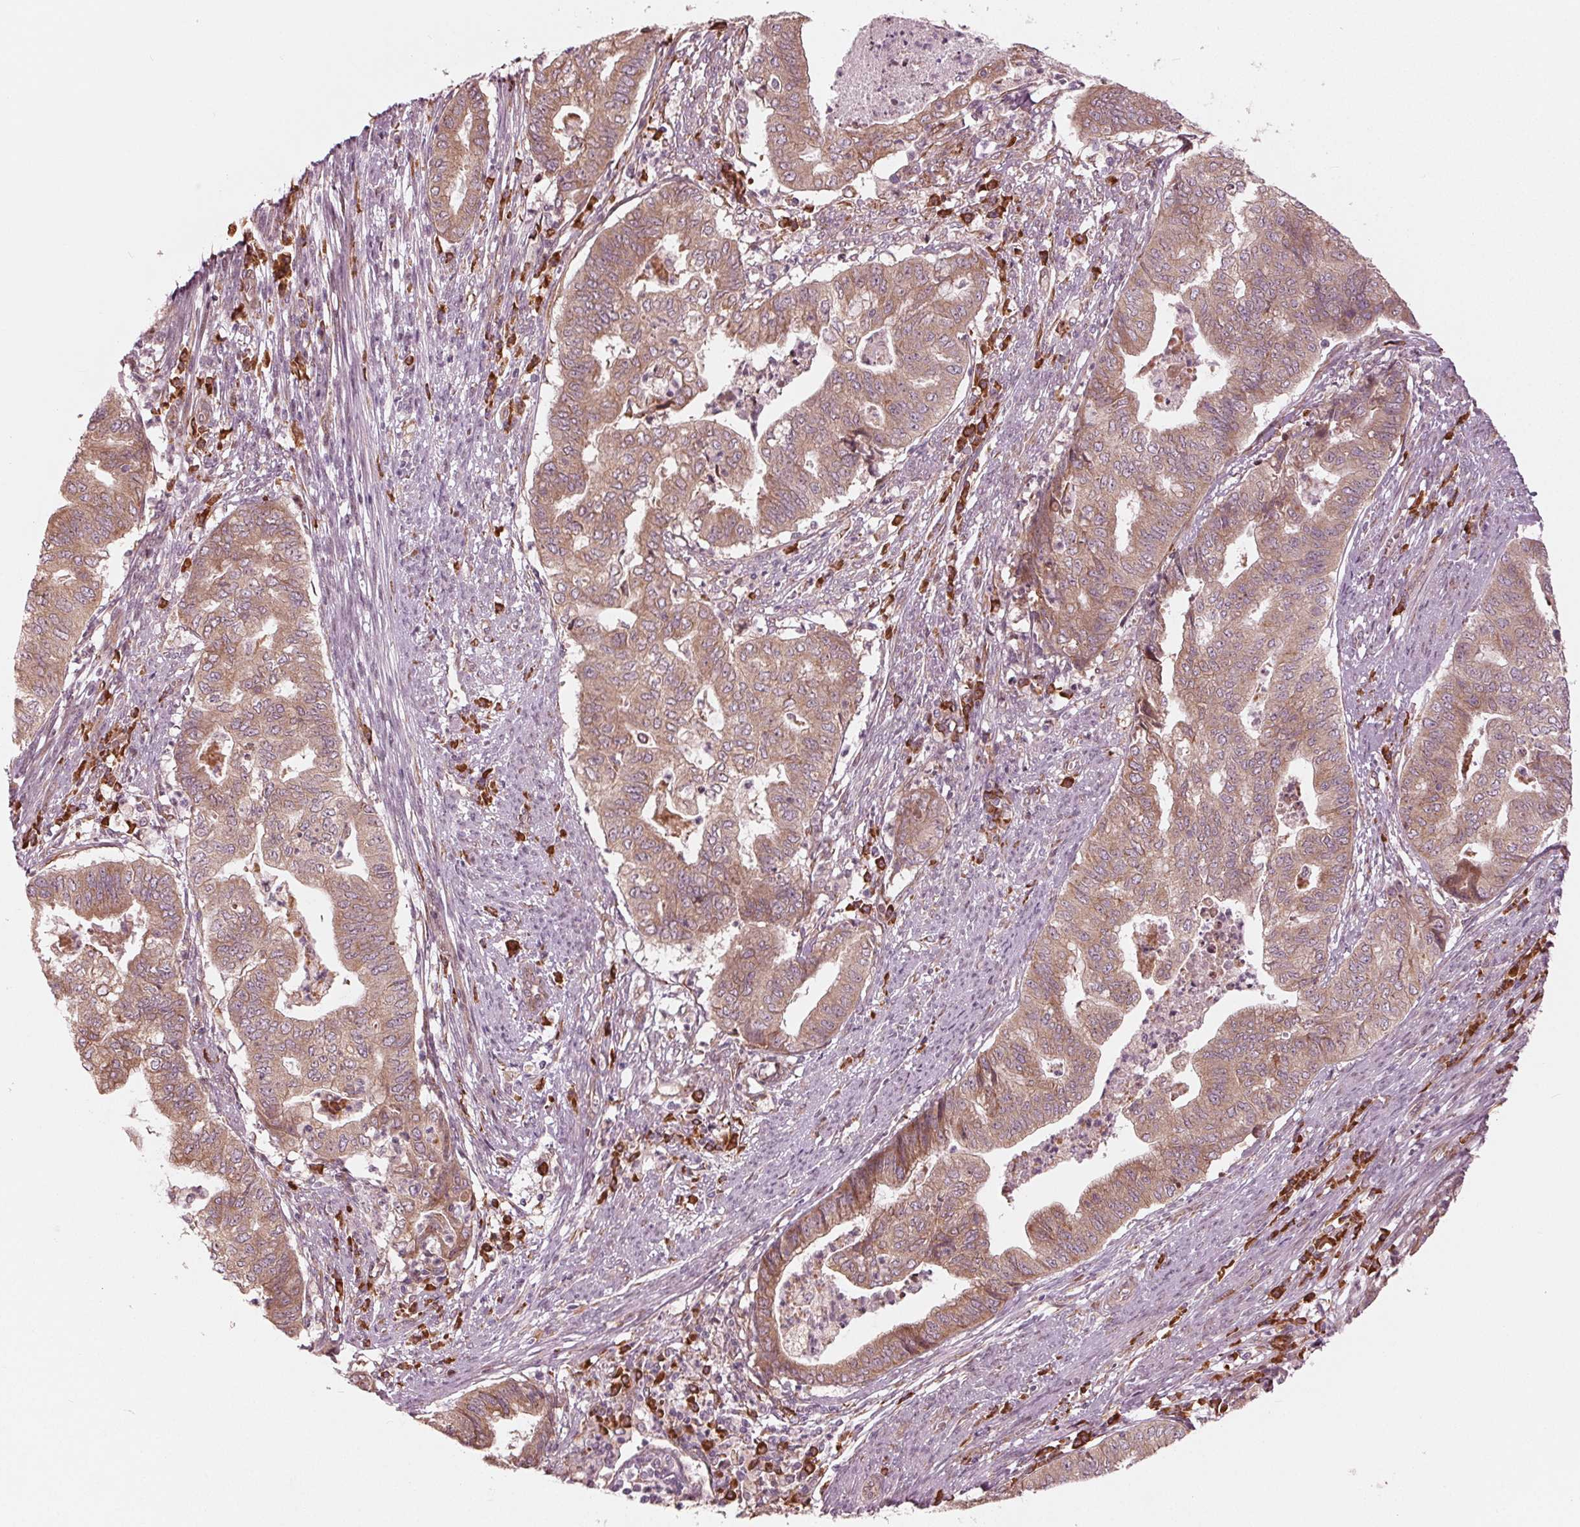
{"staining": {"intensity": "moderate", "quantity": ">75%", "location": "cytoplasmic/membranous"}, "tissue": "endometrial cancer", "cell_type": "Tumor cells", "image_type": "cancer", "snomed": [{"axis": "morphology", "description": "Adenocarcinoma, NOS"}, {"axis": "topography", "description": "Endometrium"}], "caption": "Protein expression analysis of adenocarcinoma (endometrial) exhibits moderate cytoplasmic/membranous staining in about >75% of tumor cells.", "gene": "CMIP", "patient": {"sex": "female", "age": 79}}